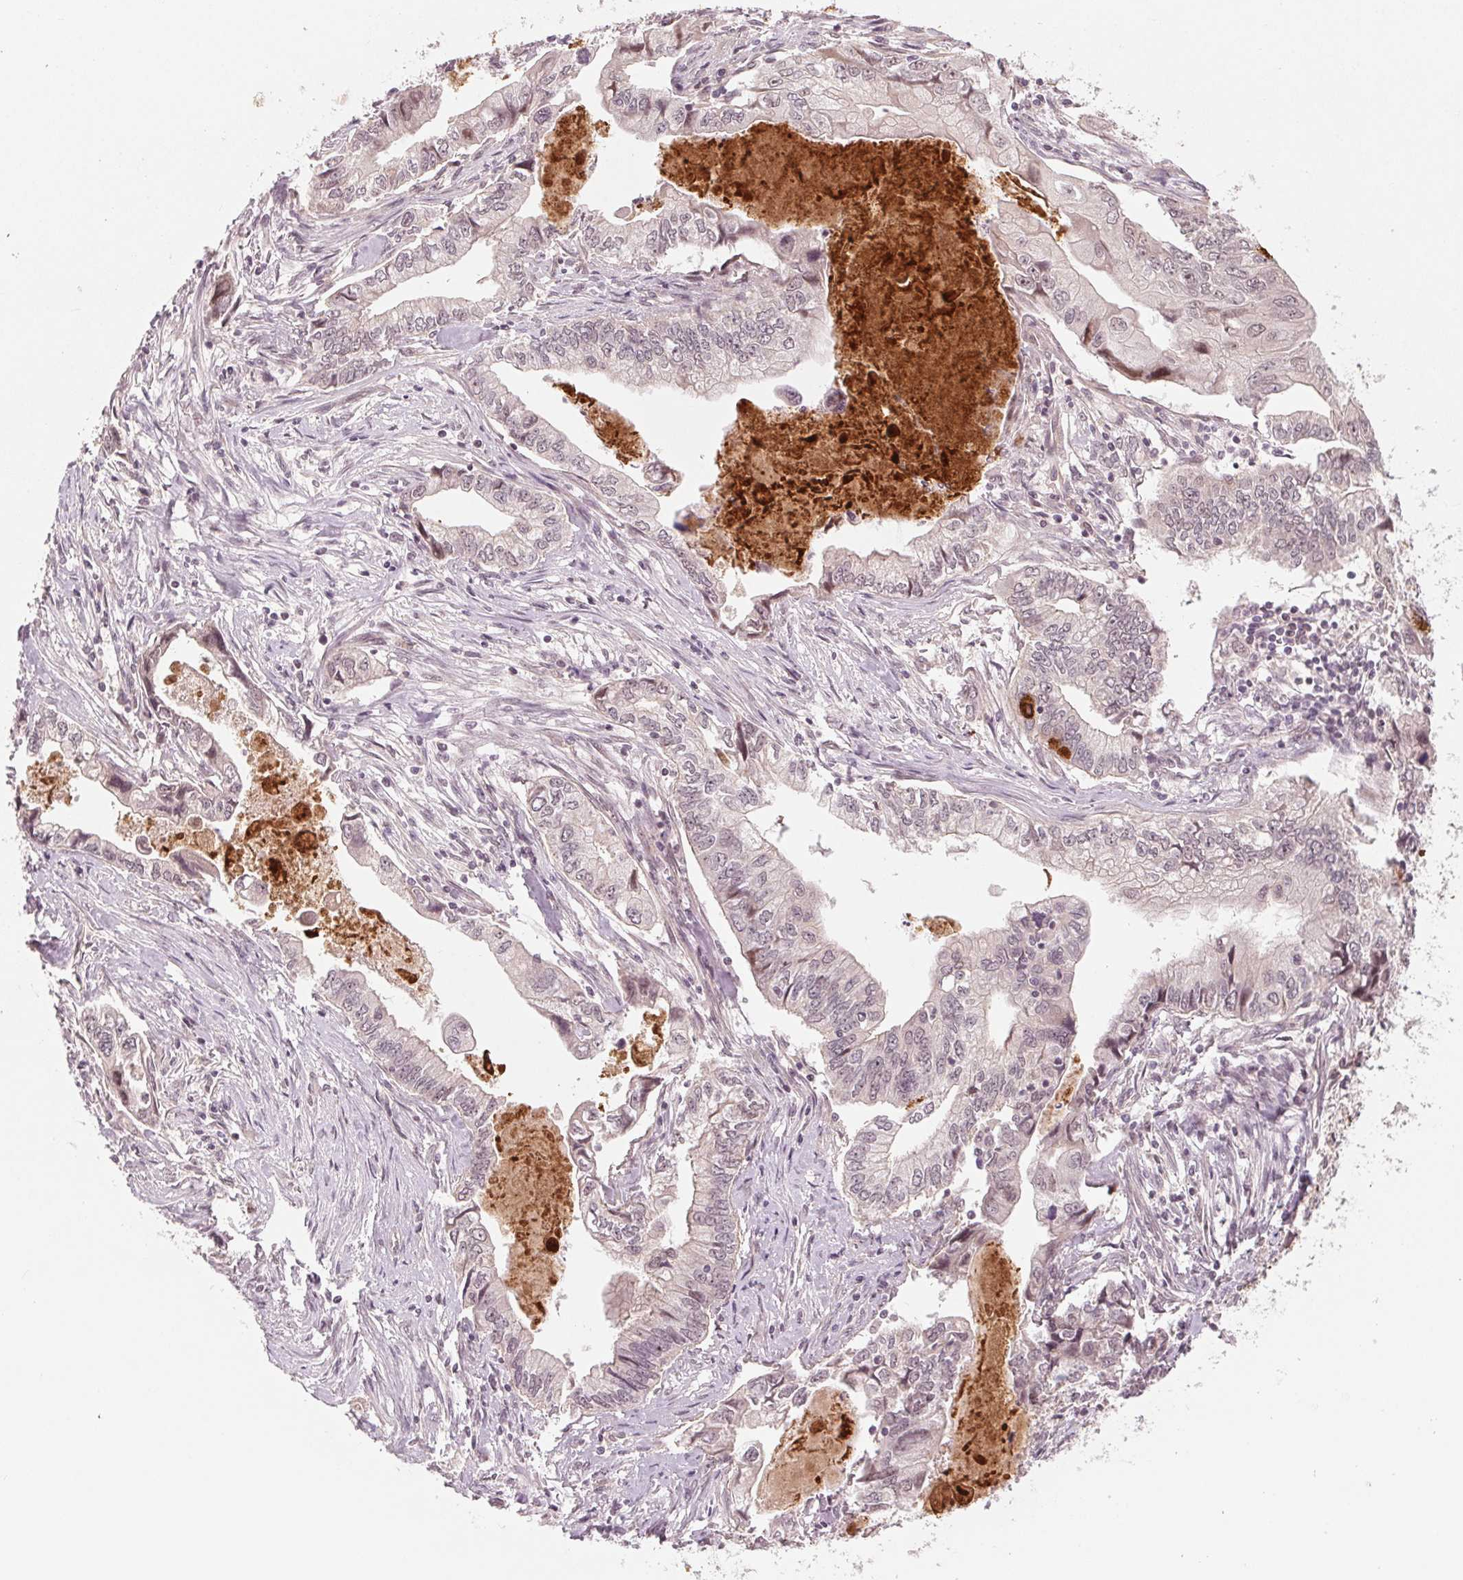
{"staining": {"intensity": "negative", "quantity": "none", "location": "none"}, "tissue": "stomach cancer", "cell_type": "Tumor cells", "image_type": "cancer", "snomed": [{"axis": "morphology", "description": "Adenocarcinoma, NOS"}, {"axis": "topography", "description": "Pancreas"}, {"axis": "topography", "description": "Stomach, upper"}], "caption": "Immunohistochemistry image of neoplastic tissue: human stomach adenocarcinoma stained with DAB shows no significant protein positivity in tumor cells.", "gene": "TUB", "patient": {"sex": "male", "age": 77}}